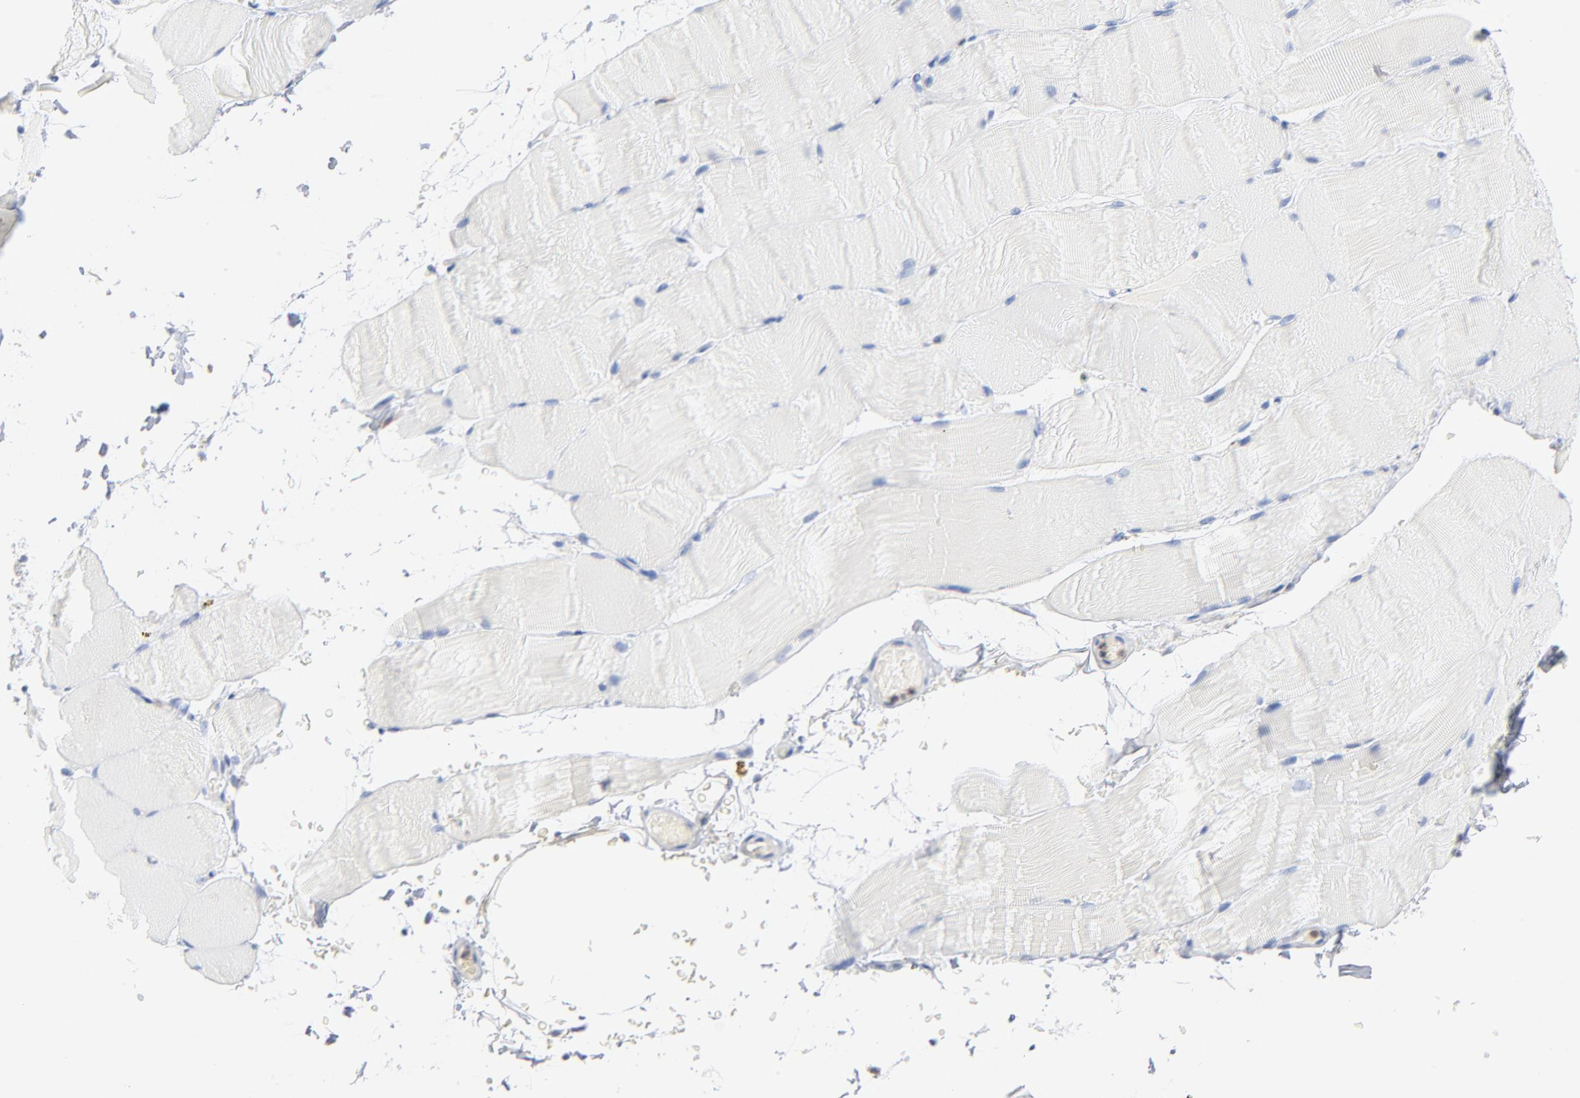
{"staining": {"intensity": "negative", "quantity": "none", "location": "none"}, "tissue": "skeletal muscle", "cell_type": "Myocytes", "image_type": "normal", "snomed": [{"axis": "morphology", "description": "Normal tissue, NOS"}, {"axis": "topography", "description": "Skeletal muscle"}], "caption": "The histopathology image demonstrates no staining of myocytes in unremarkable skeletal muscle.", "gene": "PTK2B", "patient": {"sex": "female", "age": 37}}